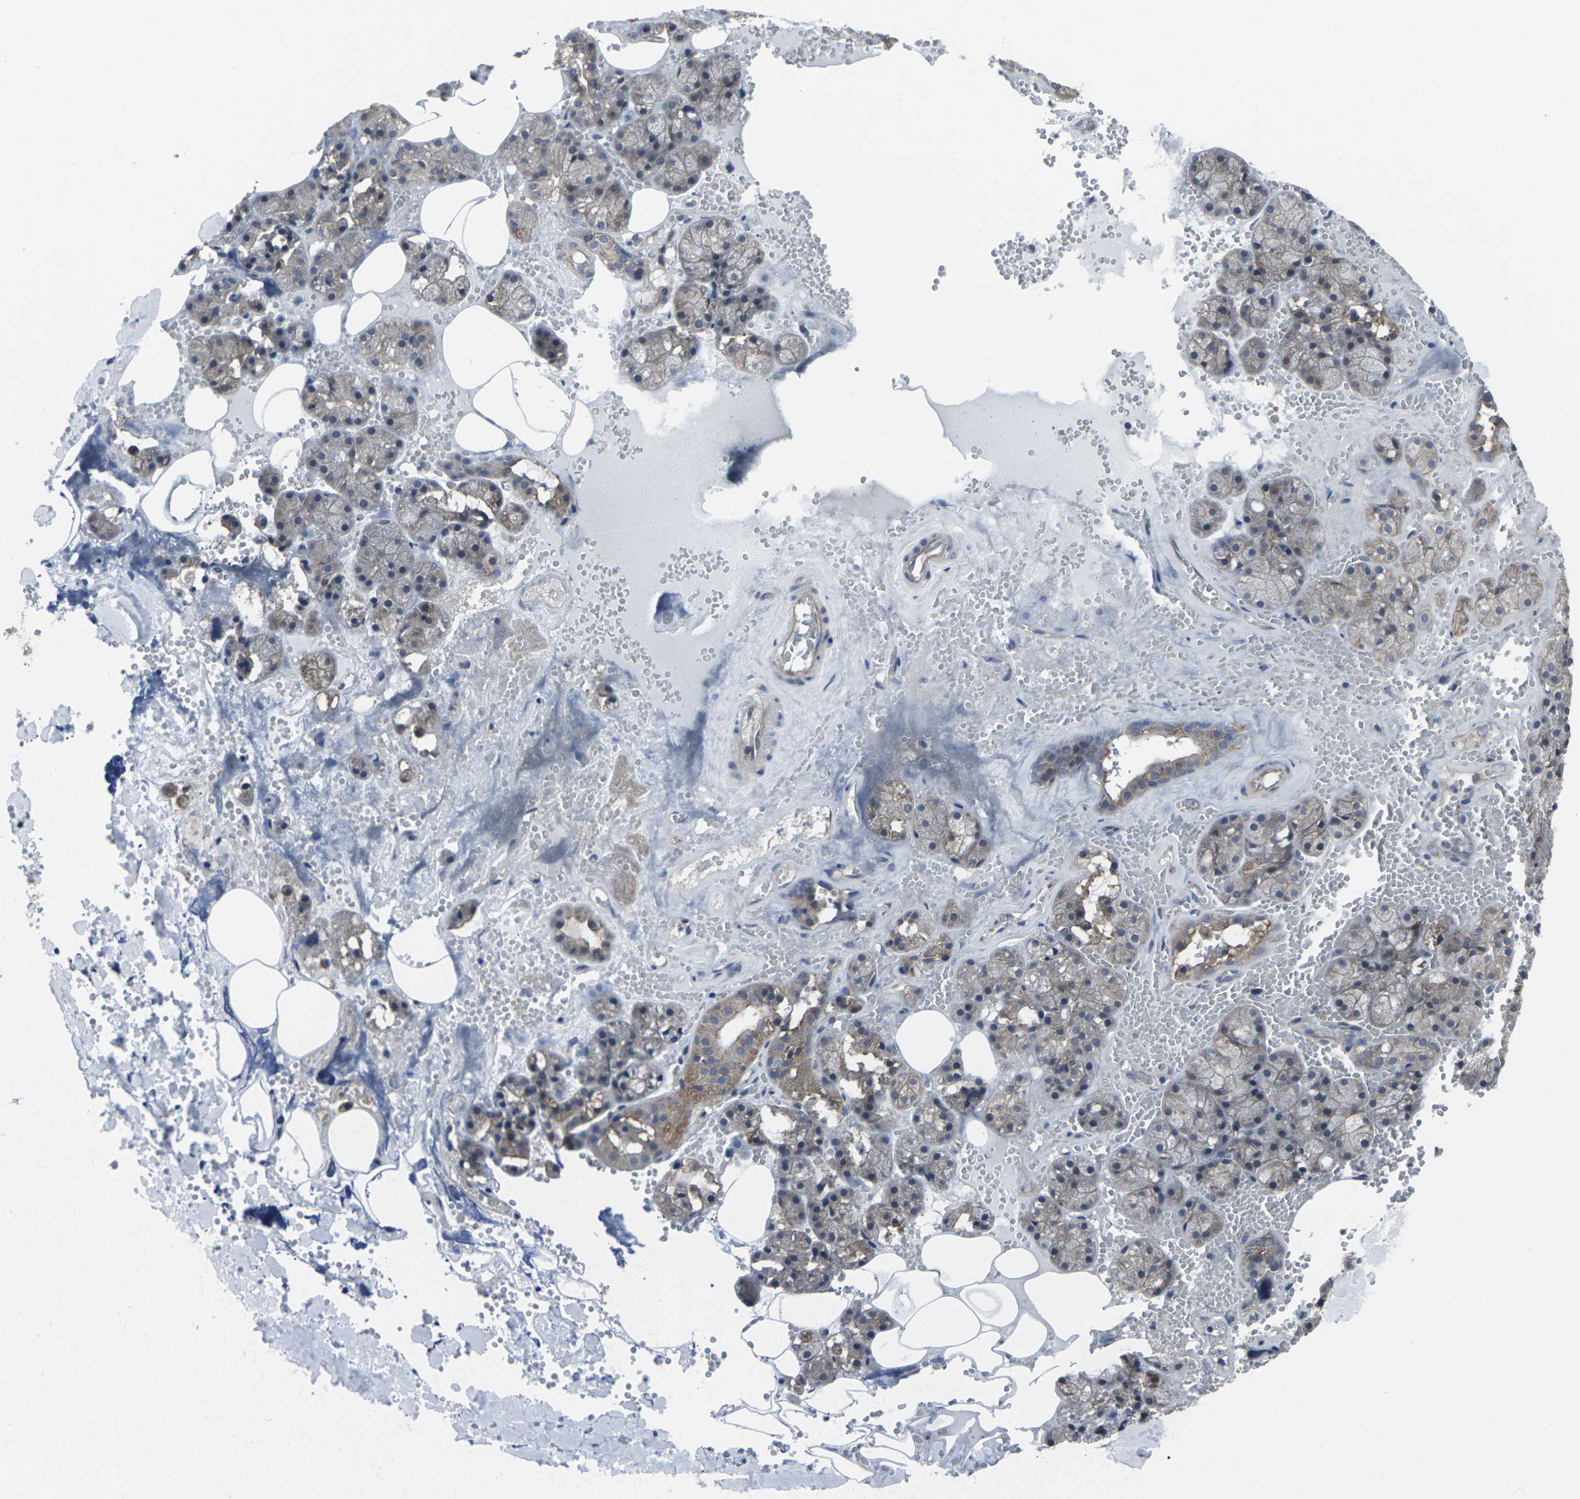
{"staining": {"intensity": "moderate", "quantity": ">75%", "location": "cytoplasmic/membranous"}, "tissue": "salivary gland", "cell_type": "Glandular cells", "image_type": "normal", "snomed": [{"axis": "morphology", "description": "Normal tissue, NOS"}, {"axis": "topography", "description": "Salivary gland"}], "caption": "IHC histopathology image of unremarkable salivary gland: salivary gland stained using immunohistochemistry demonstrates medium levels of moderate protein expression localized specifically in the cytoplasmic/membranous of glandular cells, appearing as a cytoplasmic/membranous brown color.", "gene": "MAPKAPK2", "patient": {"sex": "male", "age": 62}}